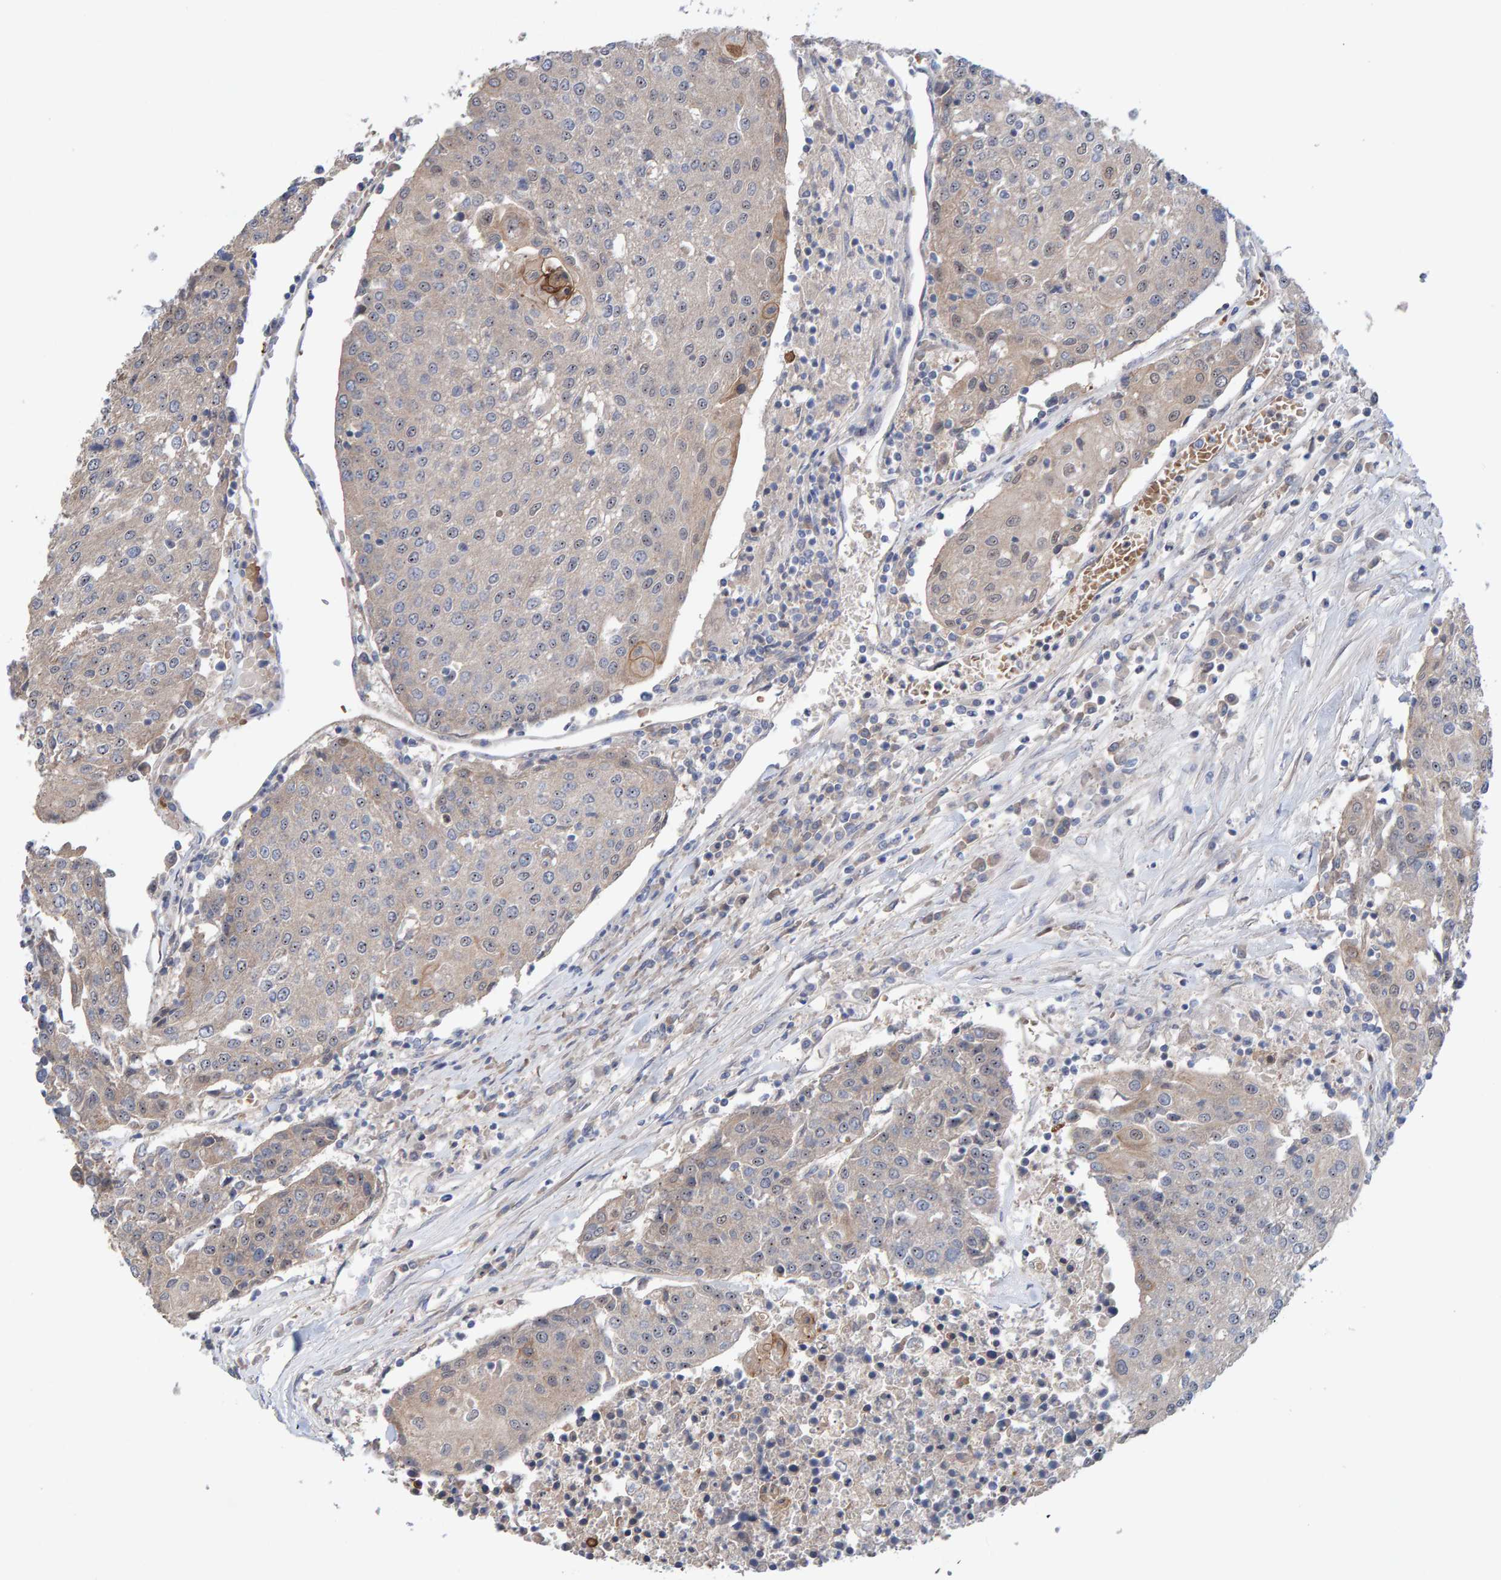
{"staining": {"intensity": "weak", "quantity": "<25%", "location": "cytoplasmic/membranous"}, "tissue": "urothelial cancer", "cell_type": "Tumor cells", "image_type": "cancer", "snomed": [{"axis": "morphology", "description": "Urothelial carcinoma, High grade"}, {"axis": "topography", "description": "Urinary bladder"}], "caption": "An image of human urothelial cancer is negative for staining in tumor cells.", "gene": "LRSAM1", "patient": {"sex": "female", "age": 85}}